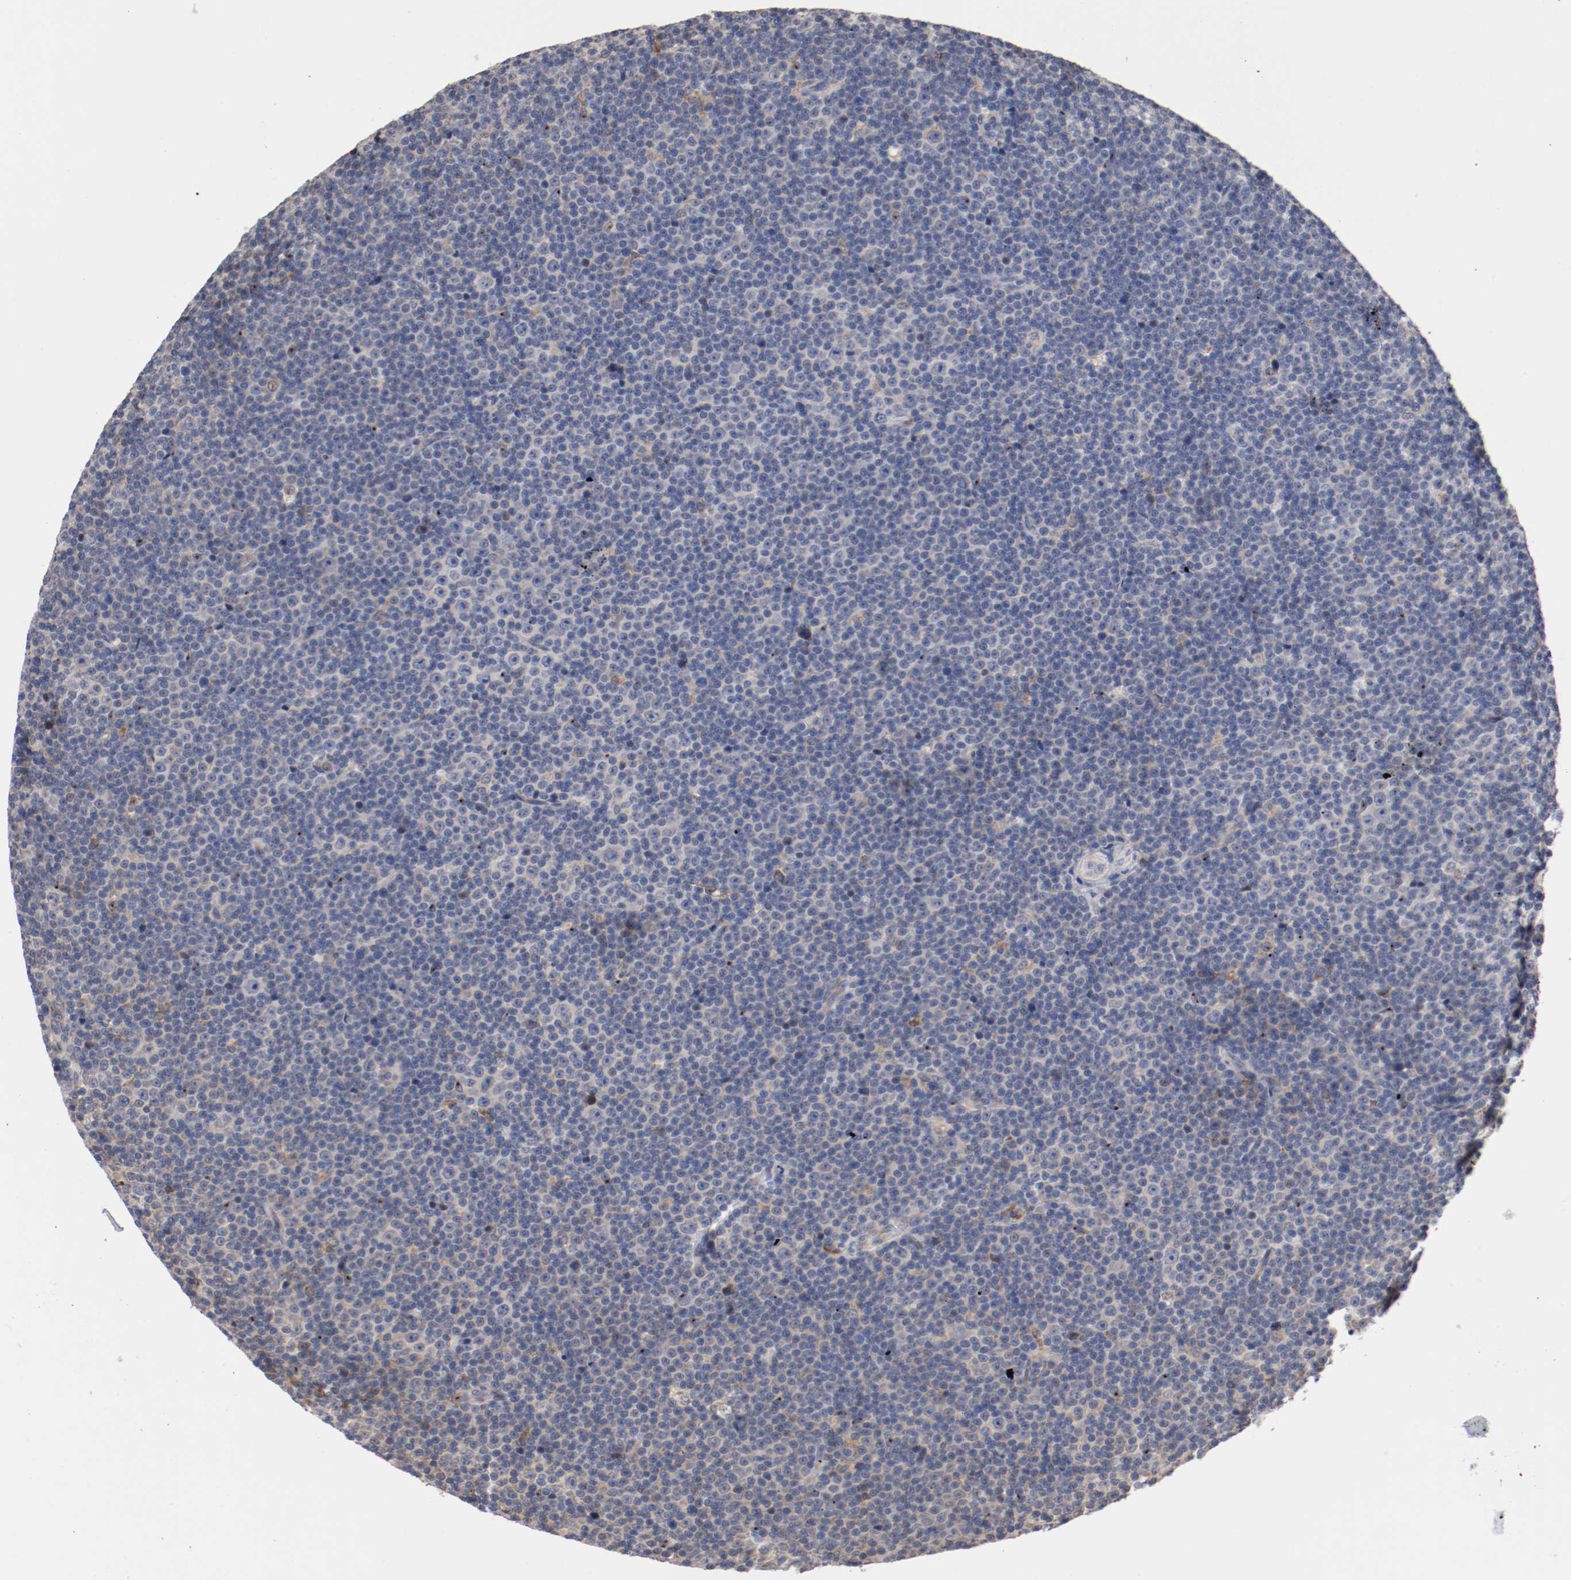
{"staining": {"intensity": "negative", "quantity": "none", "location": "none"}, "tissue": "lymphoma", "cell_type": "Tumor cells", "image_type": "cancer", "snomed": [{"axis": "morphology", "description": "Malignant lymphoma, non-Hodgkin's type, Low grade"}, {"axis": "topography", "description": "Lymph node"}], "caption": "Tumor cells are negative for brown protein staining in lymphoma. Brightfield microscopy of IHC stained with DAB (3,3'-diaminobenzidine) (brown) and hematoxylin (blue), captured at high magnification.", "gene": "TNFSF13", "patient": {"sex": "female", "age": 67}}